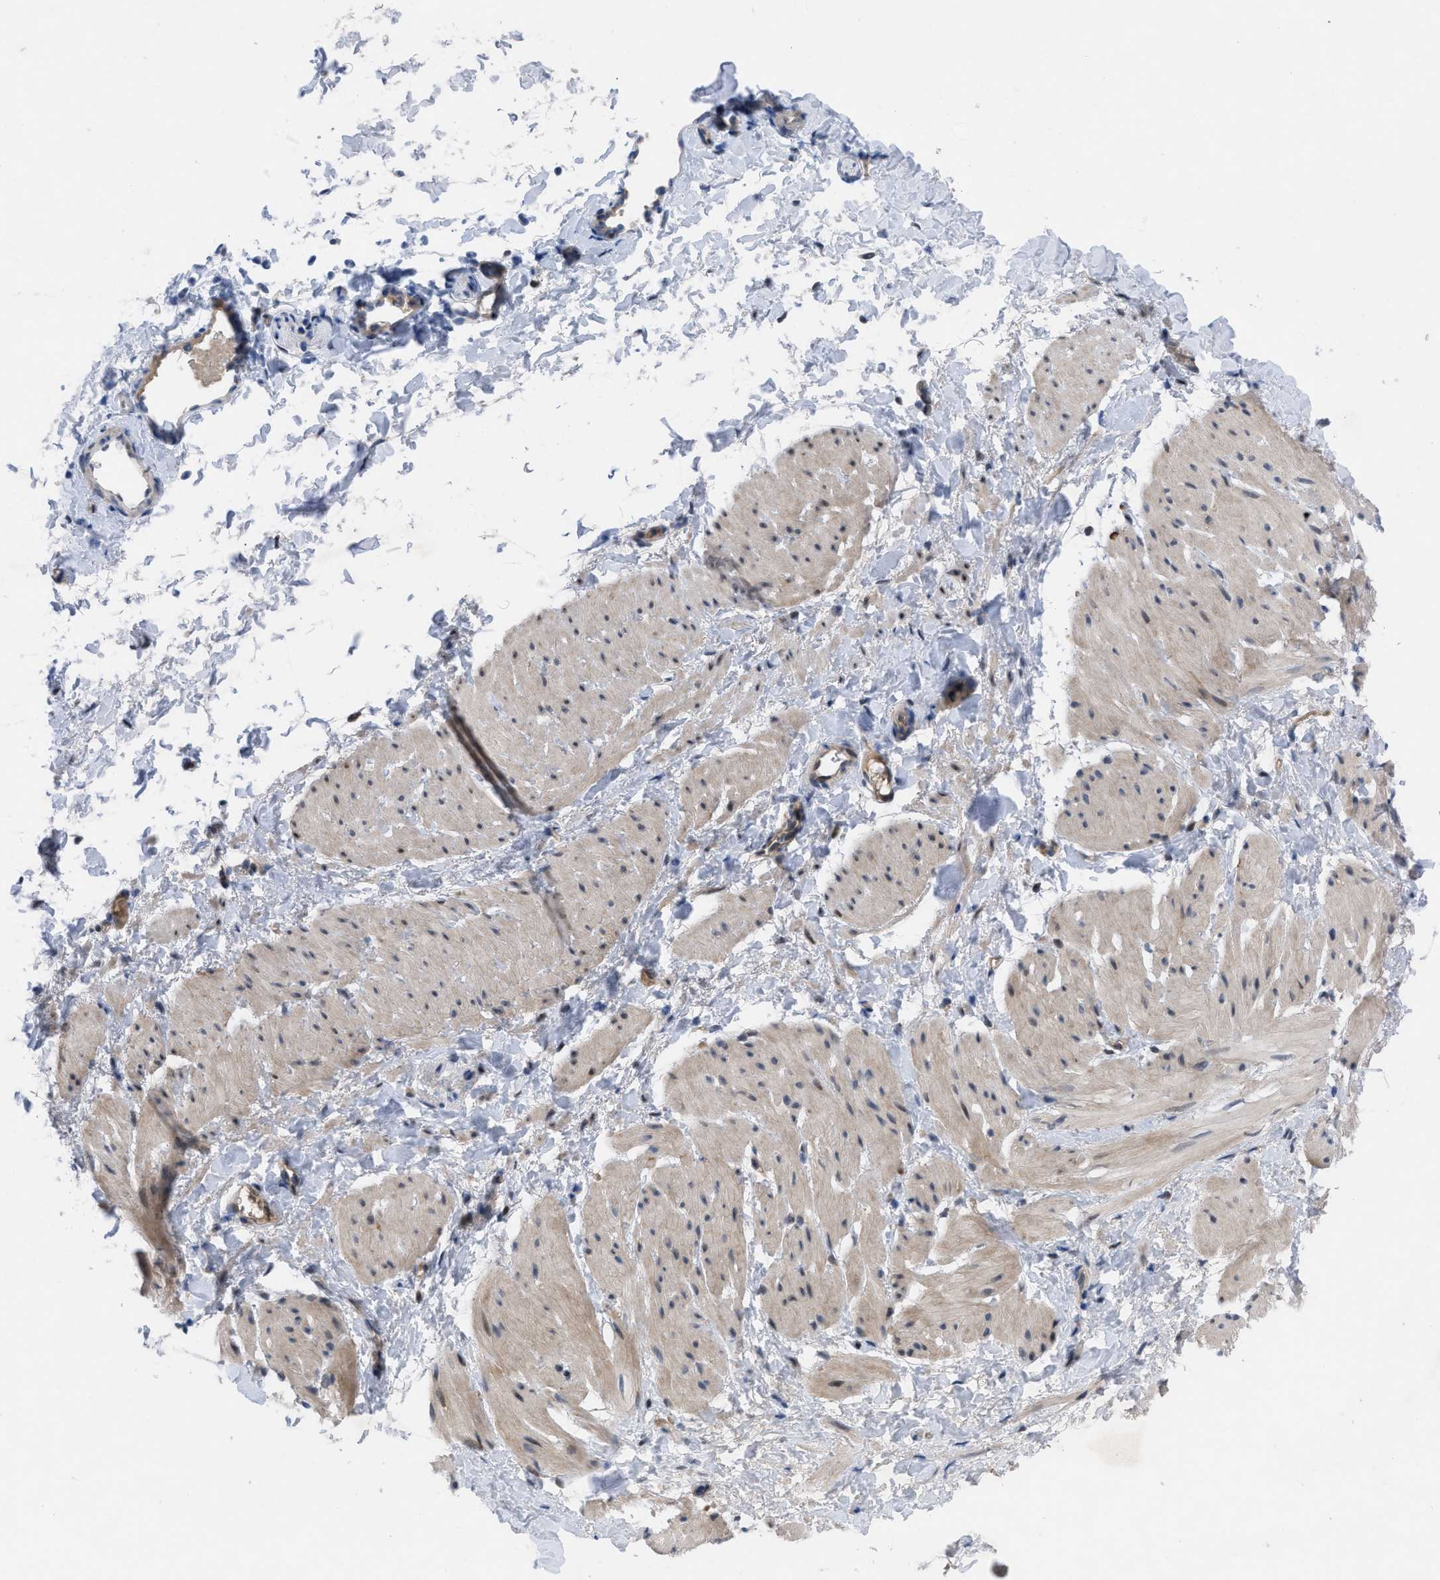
{"staining": {"intensity": "weak", "quantity": "<25%", "location": "cytoplasmic/membranous"}, "tissue": "smooth muscle", "cell_type": "Smooth muscle cells", "image_type": "normal", "snomed": [{"axis": "morphology", "description": "Normal tissue, NOS"}, {"axis": "topography", "description": "Smooth muscle"}], "caption": "The histopathology image demonstrates no significant staining in smooth muscle cells of smooth muscle.", "gene": "IL17RE", "patient": {"sex": "male", "age": 16}}